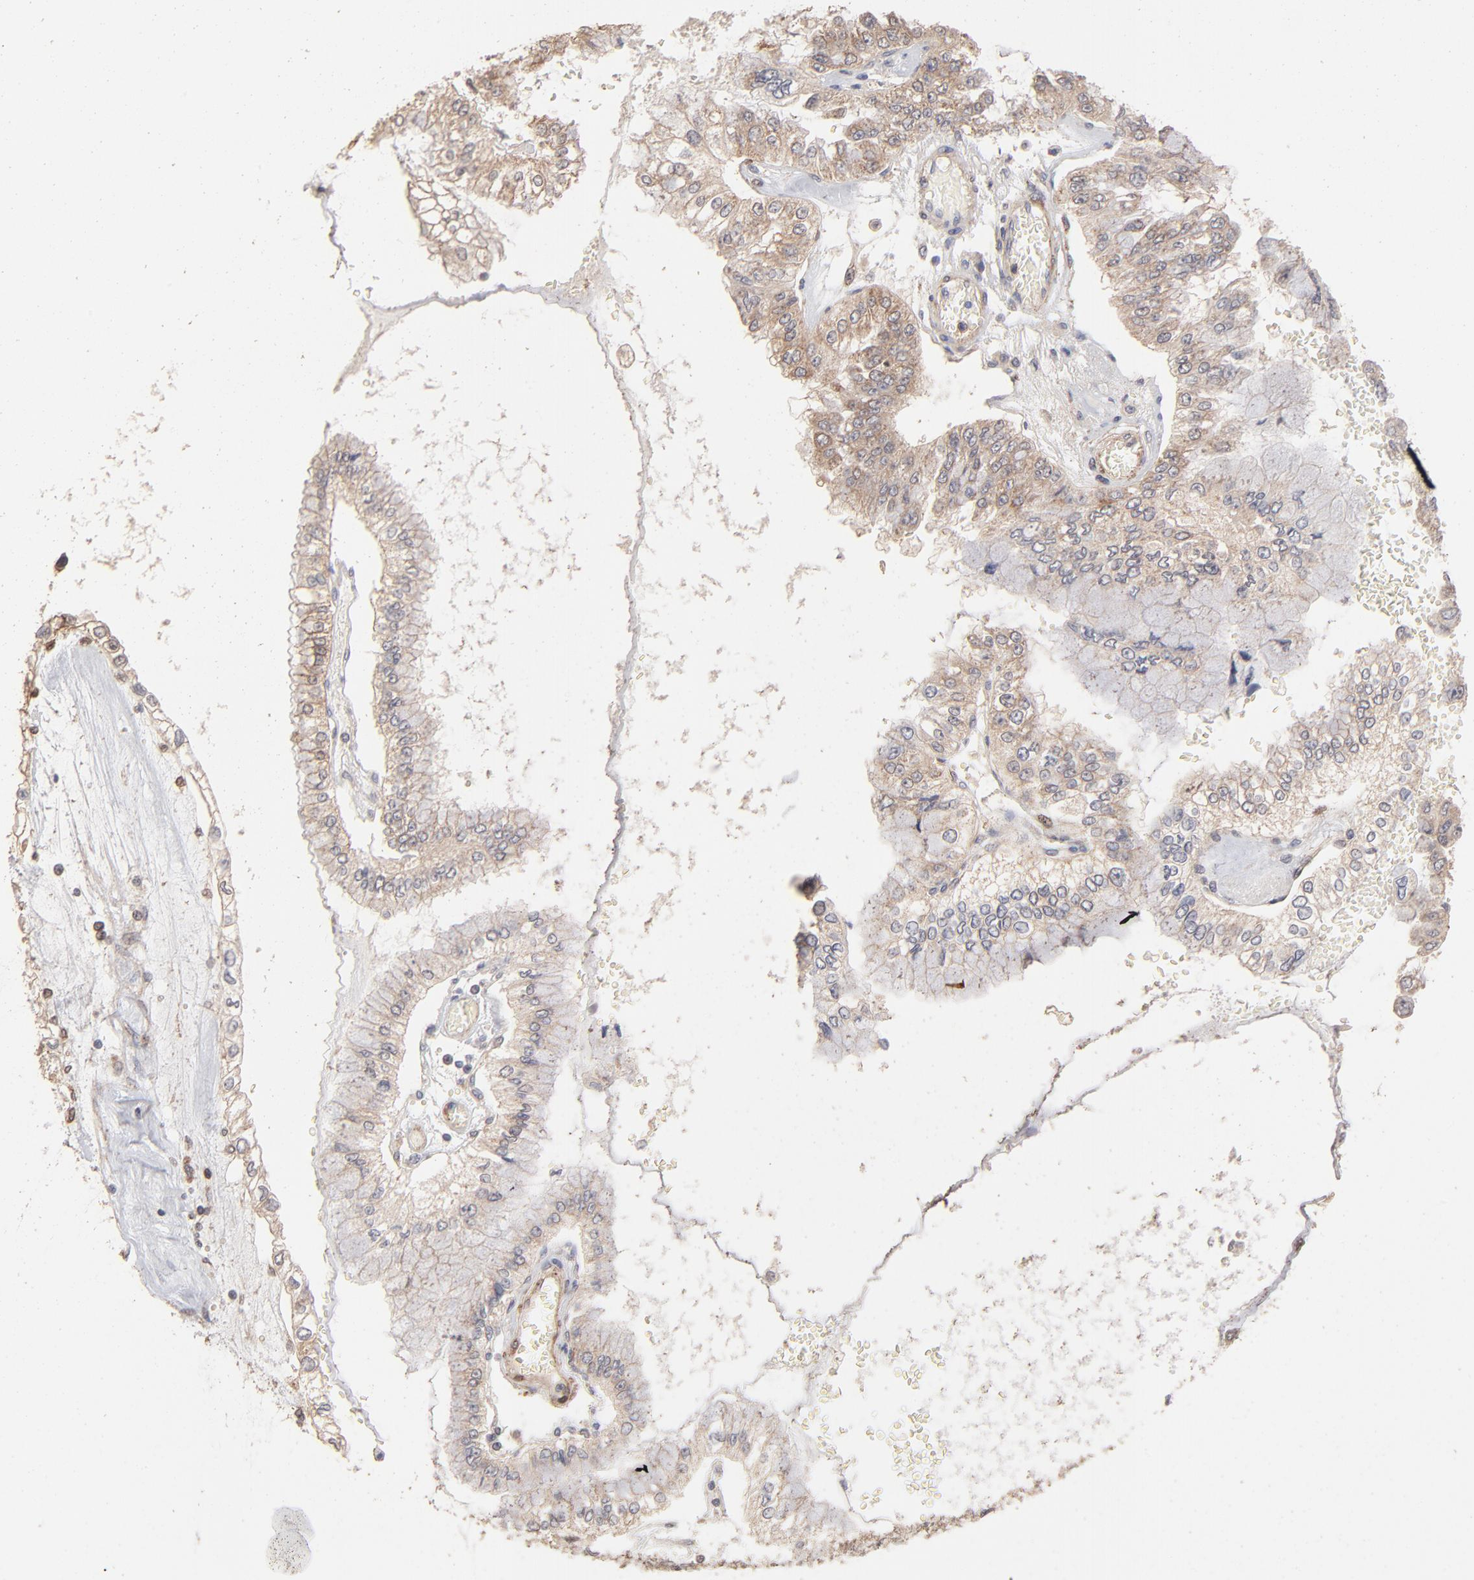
{"staining": {"intensity": "weak", "quantity": ">75%", "location": "cytoplasmic/membranous"}, "tissue": "liver cancer", "cell_type": "Tumor cells", "image_type": "cancer", "snomed": [{"axis": "morphology", "description": "Cholangiocarcinoma"}, {"axis": "topography", "description": "Liver"}], "caption": "A brown stain labels weak cytoplasmic/membranous positivity of a protein in human cholangiocarcinoma (liver) tumor cells.", "gene": "IVNS1ABP", "patient": {"sex": "female", "age": 79}}